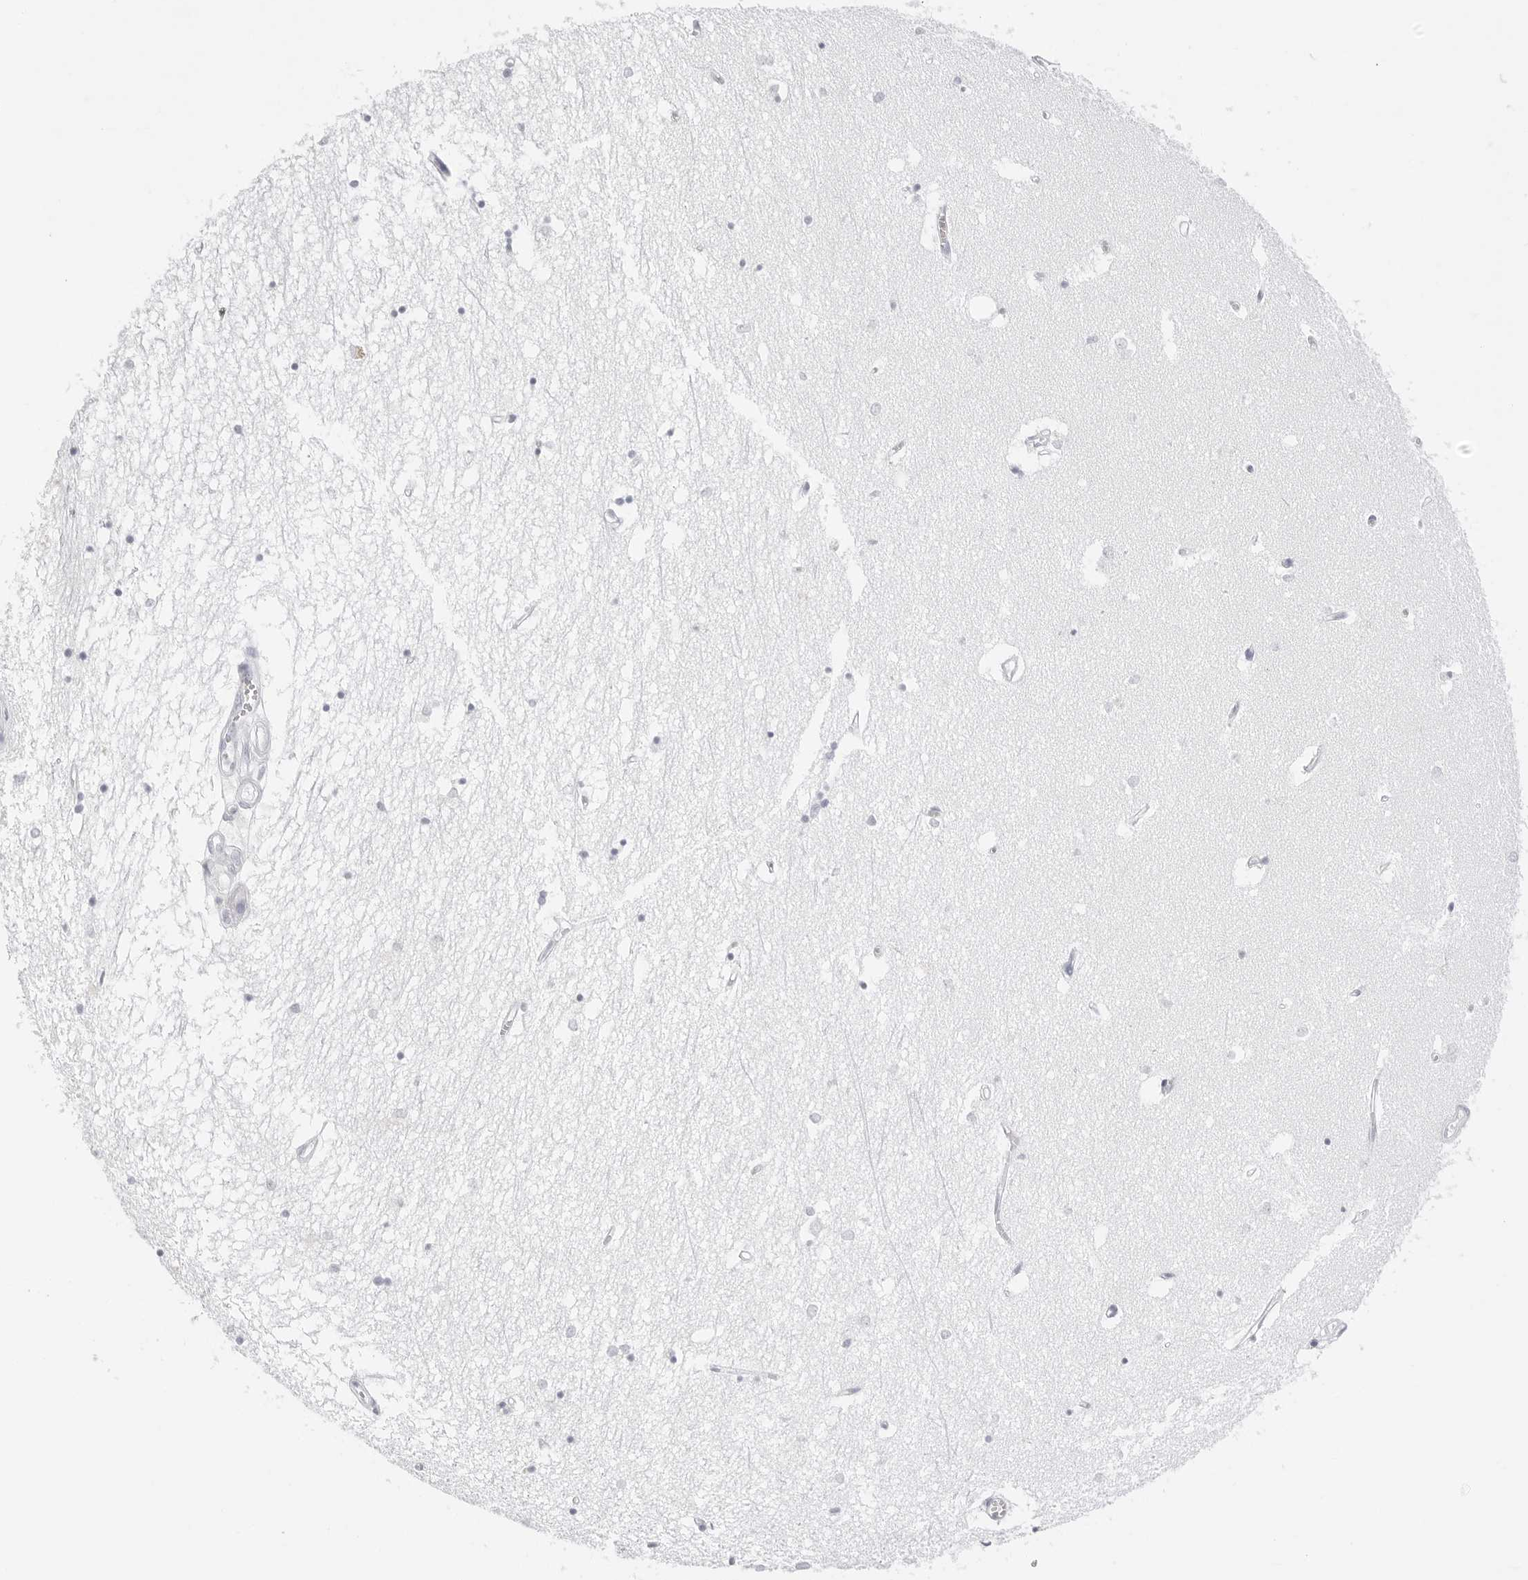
{"staining": {"intensity": "negative", "quantity": "none", "location": "none"}, "tissue": "hippocampus", "cell_type": "Glial cells", "image_type": "normal", "snomed": [{"axis": "morphology", "description": "Normal tissue, NOS"}, {"axis": "topography", "description": "Hippocampus"}], "caption": "The image displays no significant expression in glial cells of hippocampus. The staining was performed using DAB to visualize the protein expression in brown, while the nuclei were stained in blue with hematoxylin (Magnification: 20x).", "gene": "HMGCS2", "patient": {"sex": "male", "age": 70}}